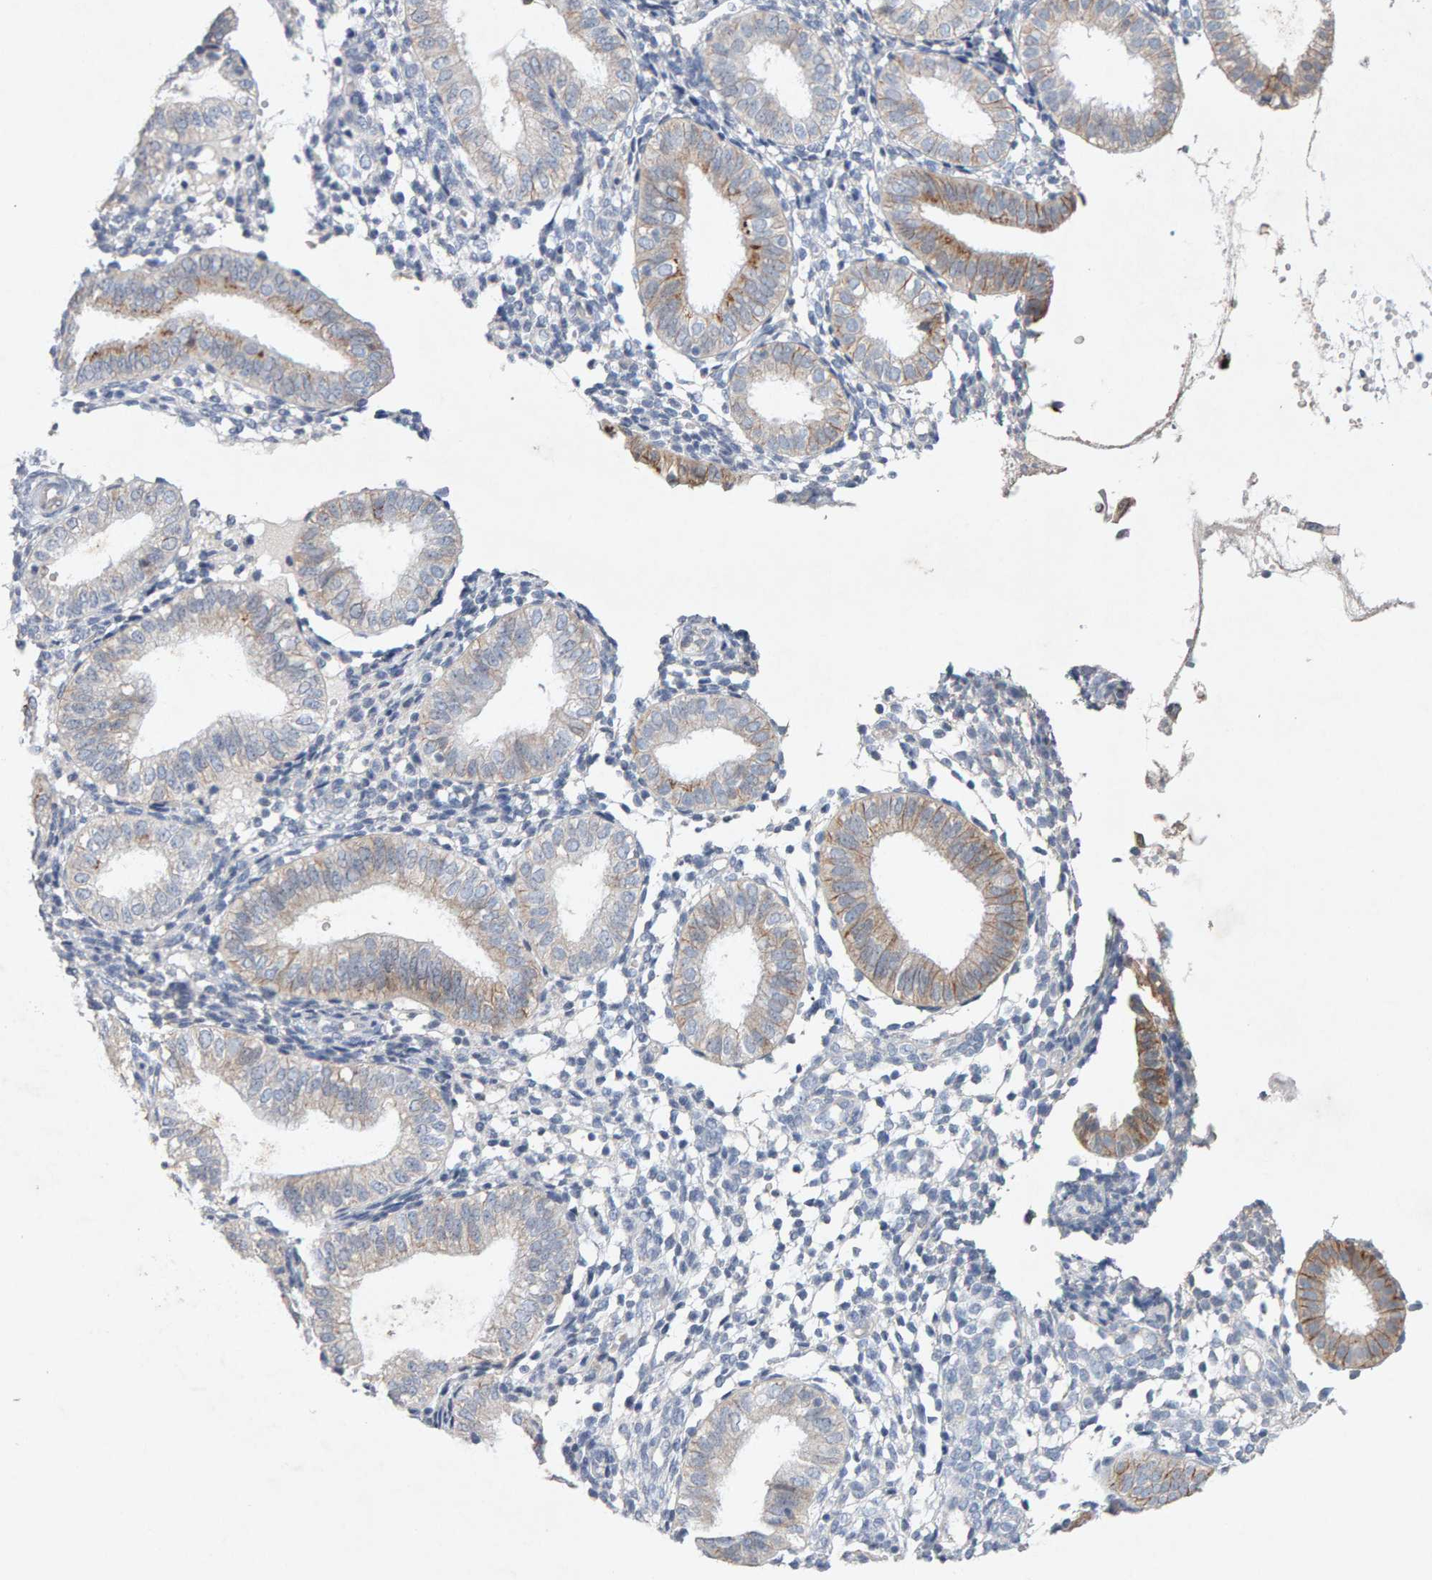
{"staining": {"intensity": "negative", "quantity": "none", "location": "none"}, "tissue": "endometrium", "cell_type": "Cells in endometrial stroma", "image_type": "normal", "snomed": [{"axis": "morphology", "description": "Normal tissue, NOS"}, {"axis": "topography", "description": "Endometrium"}], "caption": "An immunohistochemistry (IHC) histopathology image of normal endometrium is shown. There is no staining in cells in endometrial stroma of endometrium. (Stains: DAB immunohistochemistry with hematoxylin counter stain, Microscopy: brightfield microscopy at high magnification).", "gene": "PTPRM", "patient": {"sex": "female", "age": 39}}